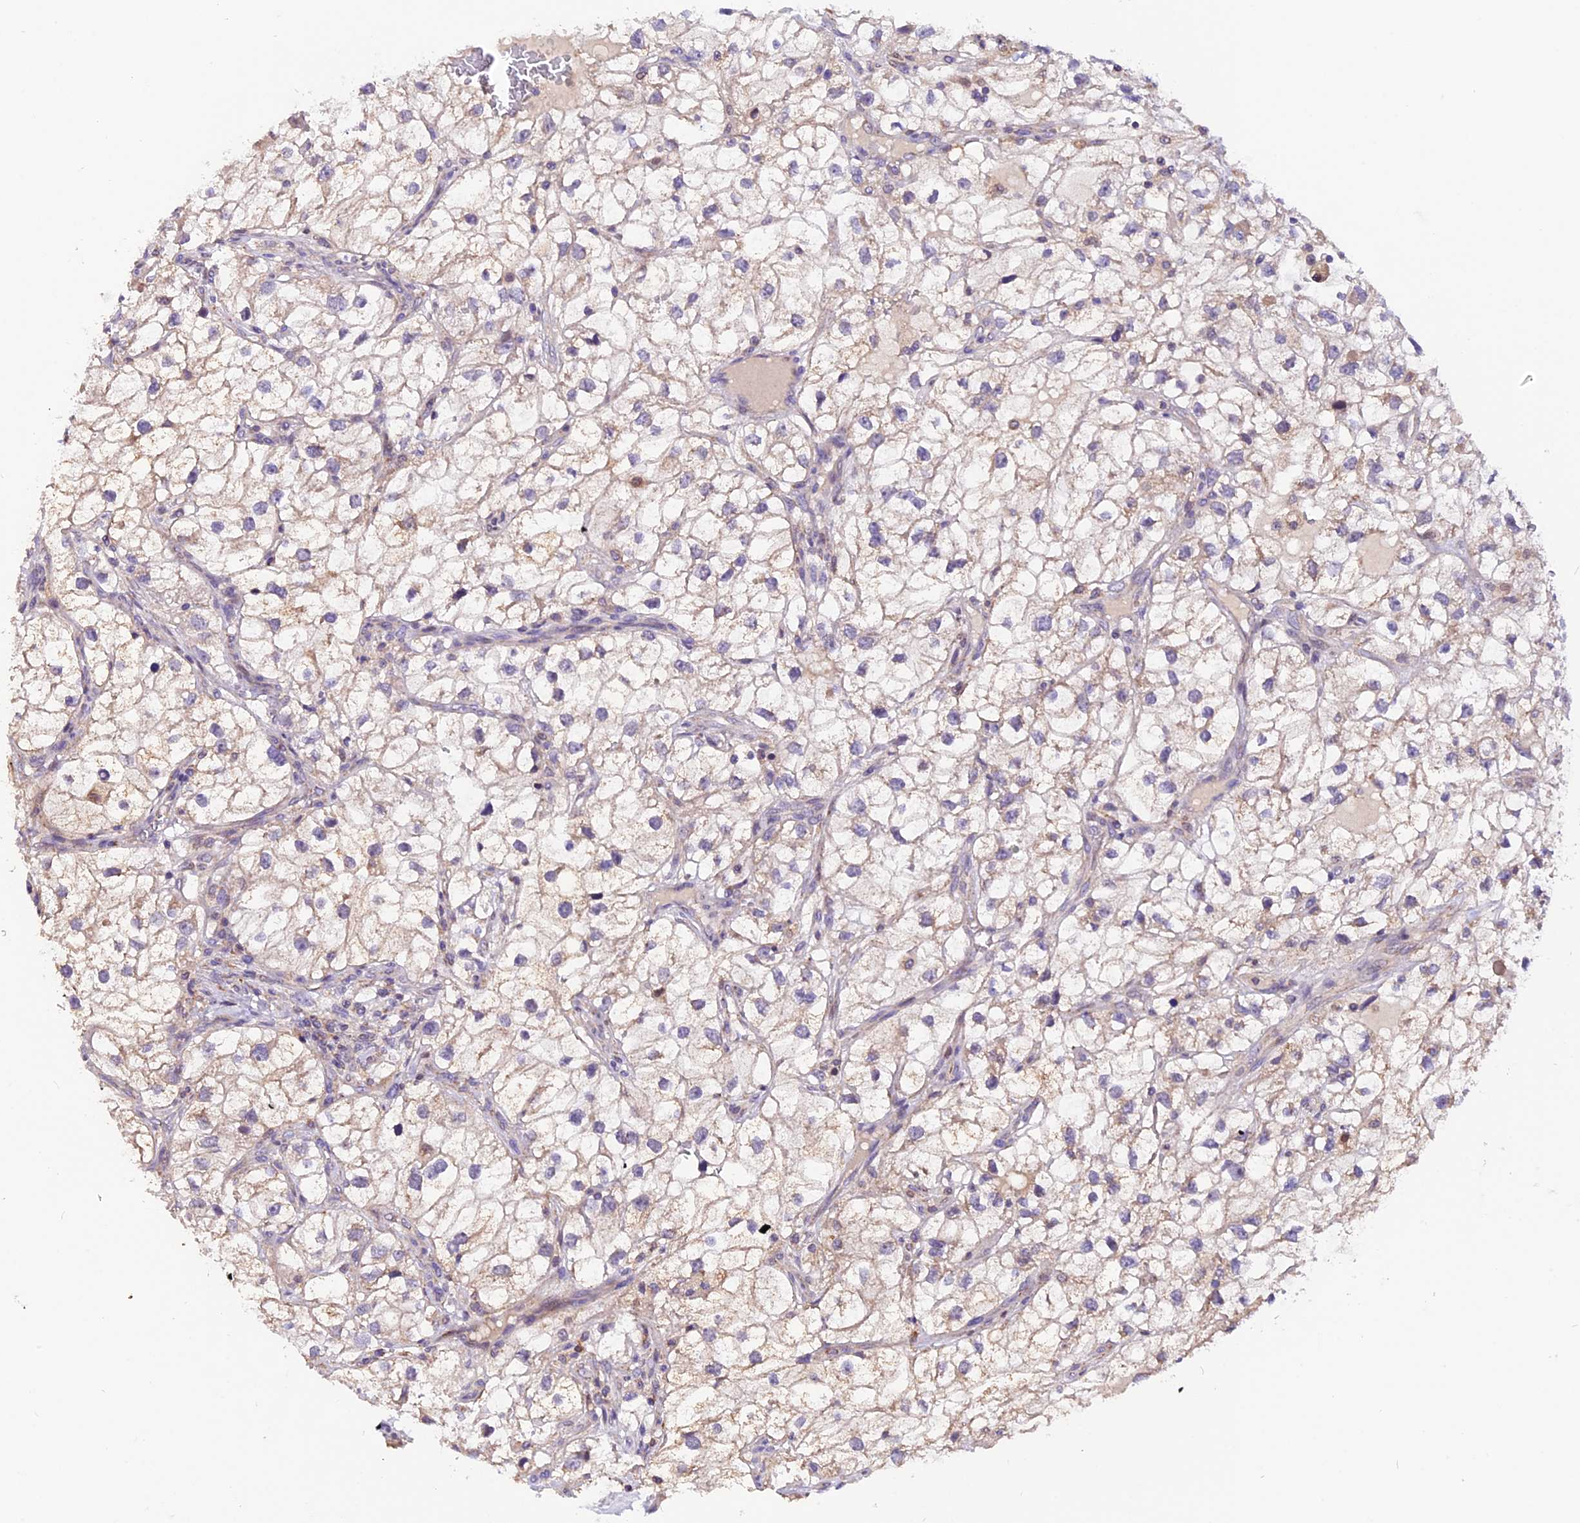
{"staining": {"intensity": "negative", "quantity": "none", "location": "none"}, "tissue": "renal cancer", "cell_type": "Tumor cells", "image_type": "cancer", "snomed": [{"axis": "morphology", "description": "Adenocarcinoma, NOS"}, {"axis": "topography", "description": "Kidney"}], "caption": "The image exhibits no staining of tumor cells in adenocarcinoma (renal).", "gene": "DDX28", "patient": {"sex": "male", "age": 59}}